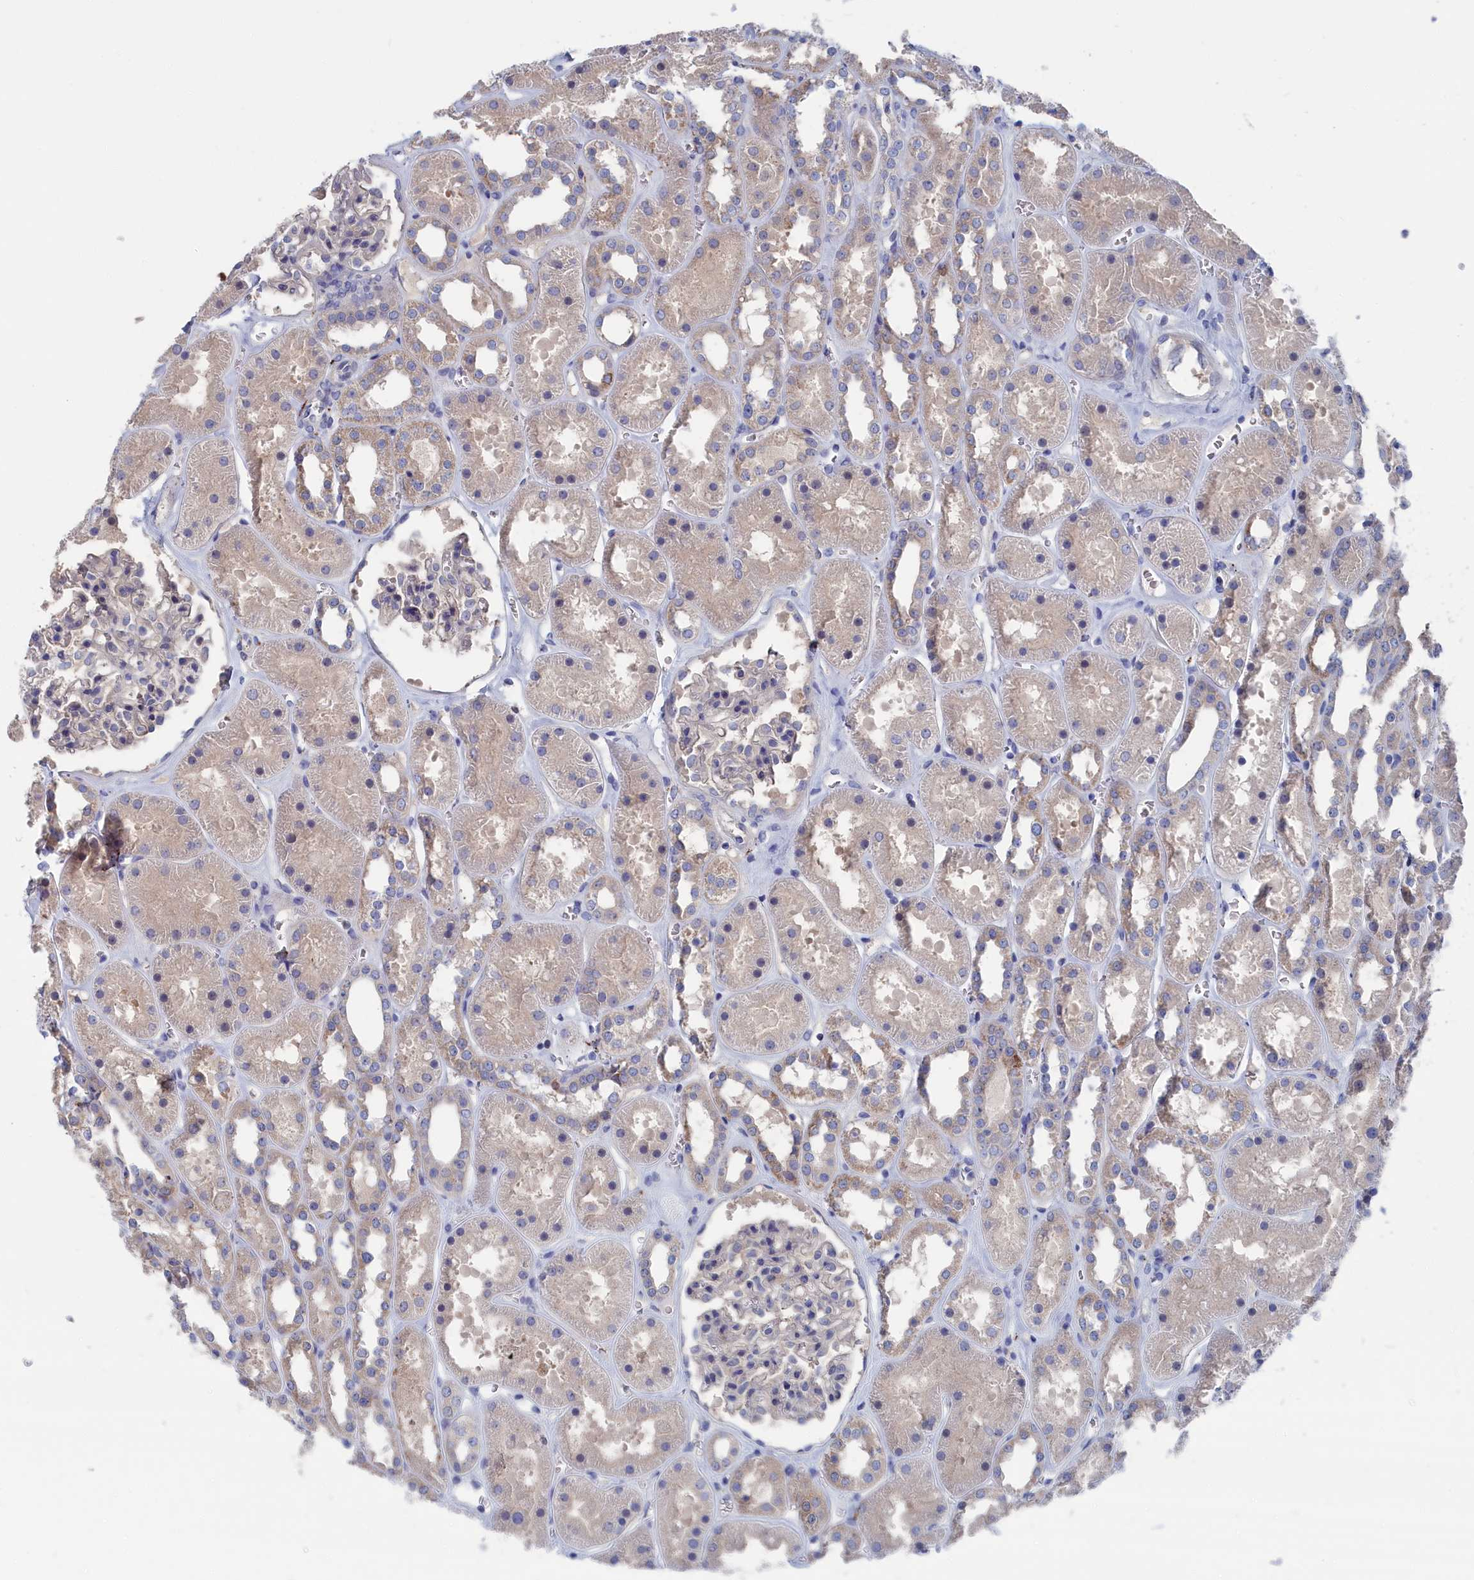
{"staining": {"intensity": "weak", "quantity": "<25%", "location": "cytoplasmic/membranous"}, "tissue": "kidney", "cell_type": "Cells in glomeruli", "image_type": "normal", "snomed": [{"axis": "morphology", "description": "Normal tissue, NOS"}, {"axis": "topography", "description": "Kidney"}], "caption": "IHC histopathology image of normal kidney: kidney stained with DAB shows no significant protein positivity in cells in glomeruli.", "gene": "CEND1", "patient": {"sex": "female", "age": 41}}